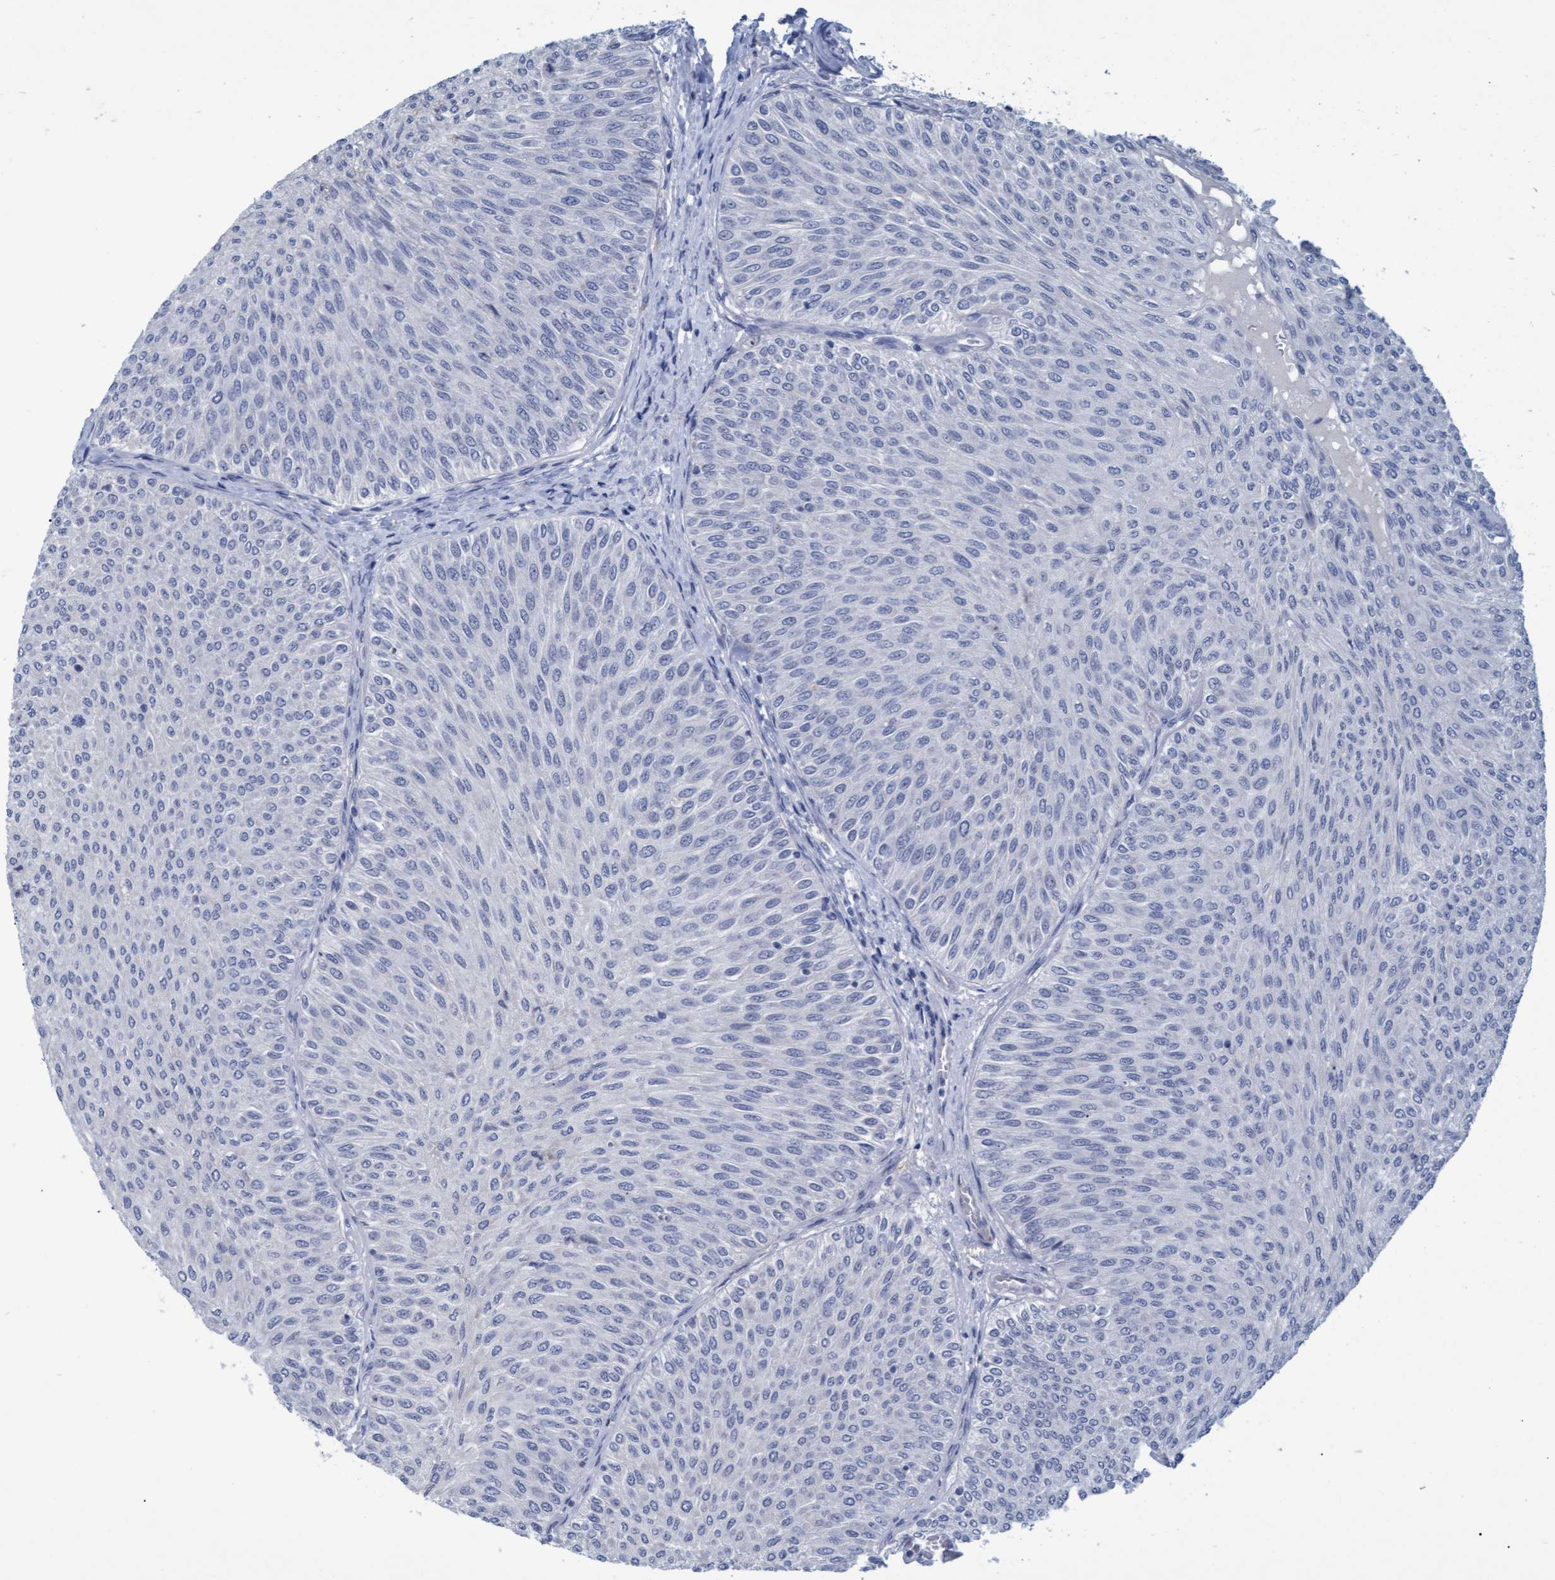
{"staining": {"intensity": "negative", "quantity": "none", "location": "none"}, "tissue": "urothelial cancer", "cell_type": "Tumor cells", "image_type": "cancer", "snomed": [{"axis": "morphology", "description": "Urothelial carcinoma, Low grade"}, {"axis": "topography", "description": "Urinary bladder"}], "caption": "The immunohistochemistry (IHC) image has no significant positivity in tumor cells of urothelial cancer tissue.", "gene": "PROCA1", "patient": {"sex": "male", "age": 78}}